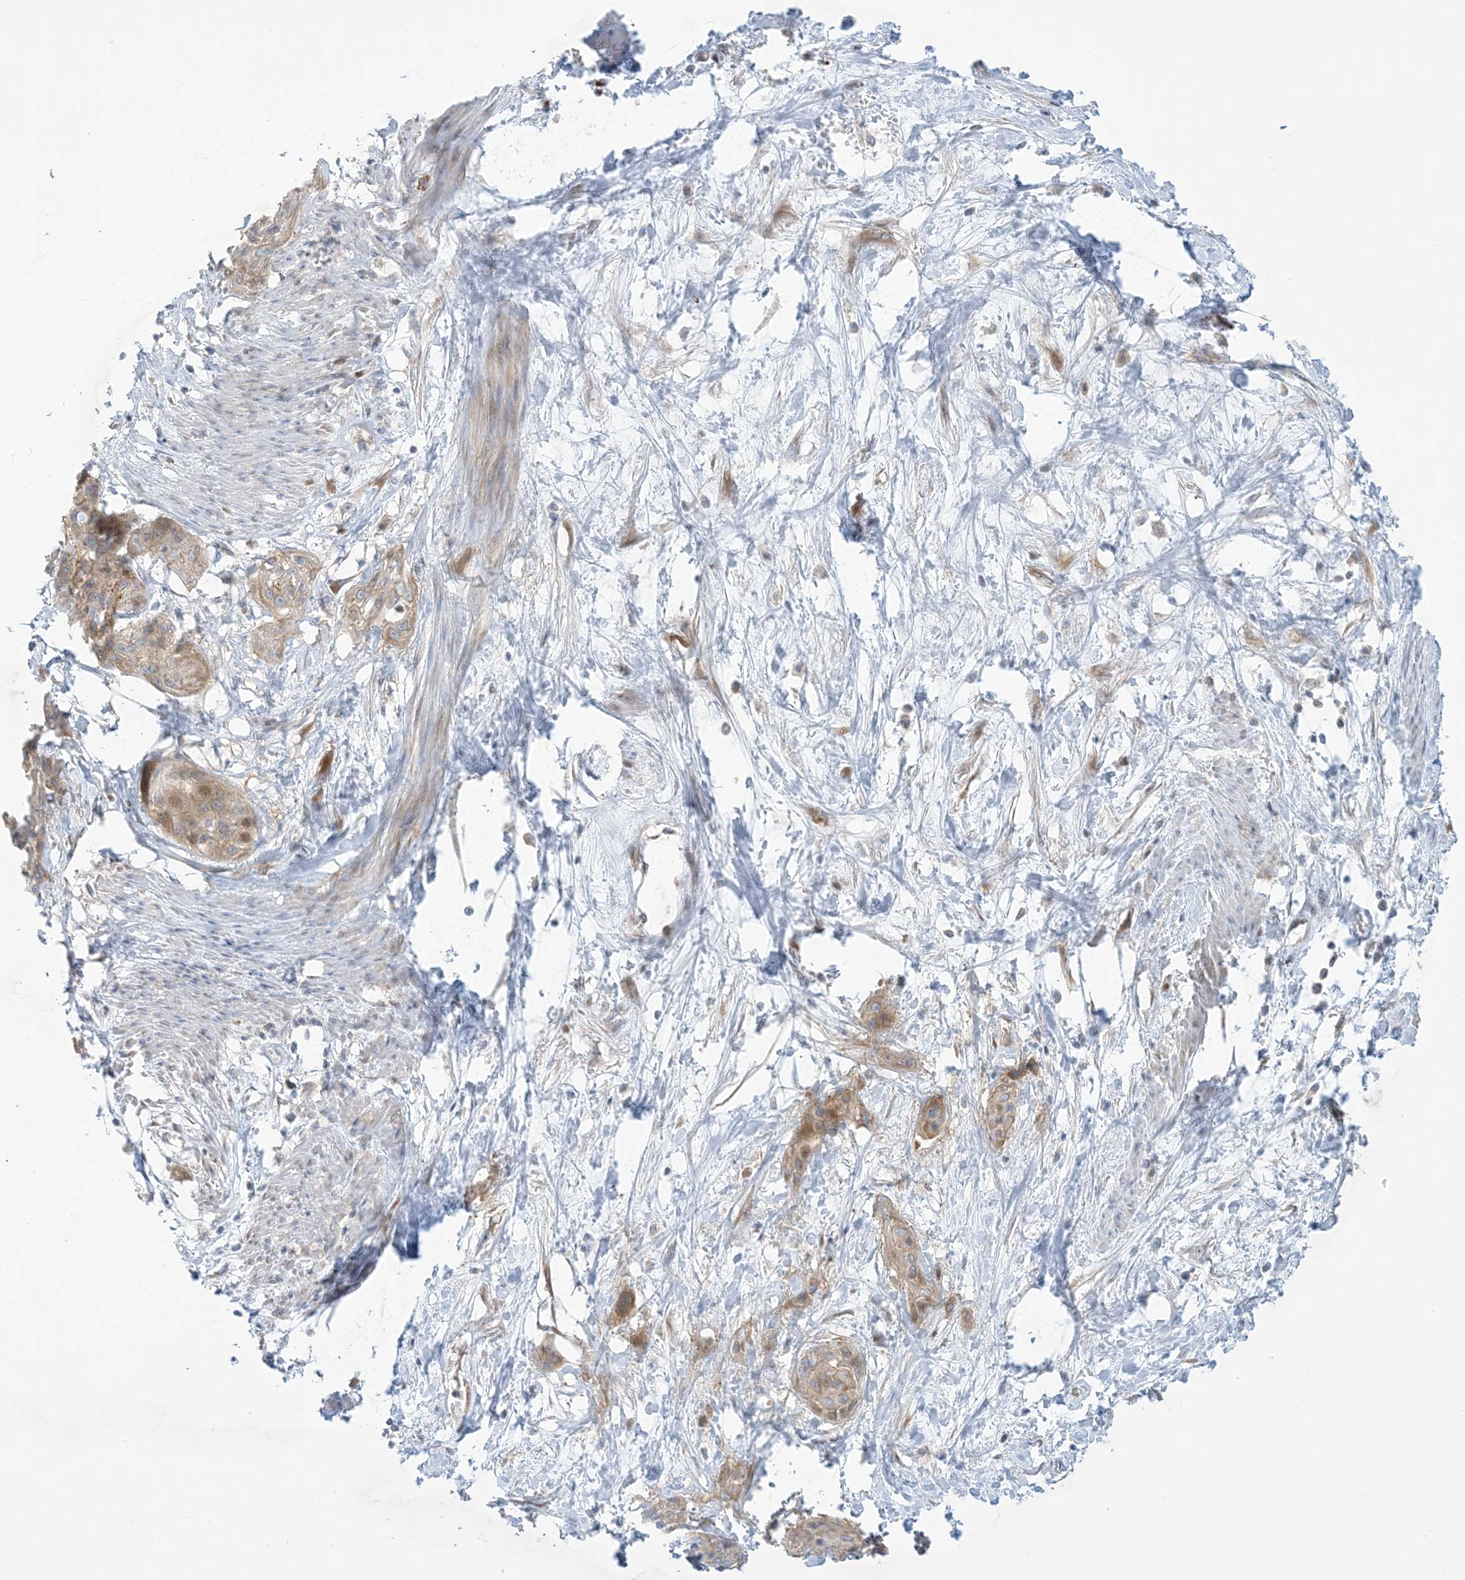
{"staining": {"intensity": "moderate", "quantity": ">75%", "location": "cytoplasmic/membranous"}, "tissue": "cervical cancer", "cell_type": "Tumor cells", "image_type": "cancer", "snomed": [{"axis": "morphology", "description": "Squamous cell carcinoma, NOS"}, {"axis": "topography", "description": "Cervix"}], "caption": "Immunohistochemical staining of human cervical cancer reveals medium levels of moderate cytoplasmic/membranous protein expression in approximately >75% of tumor cells.", "gene": "AFTPH", "patient": {"sex": "female", "age": 57}}